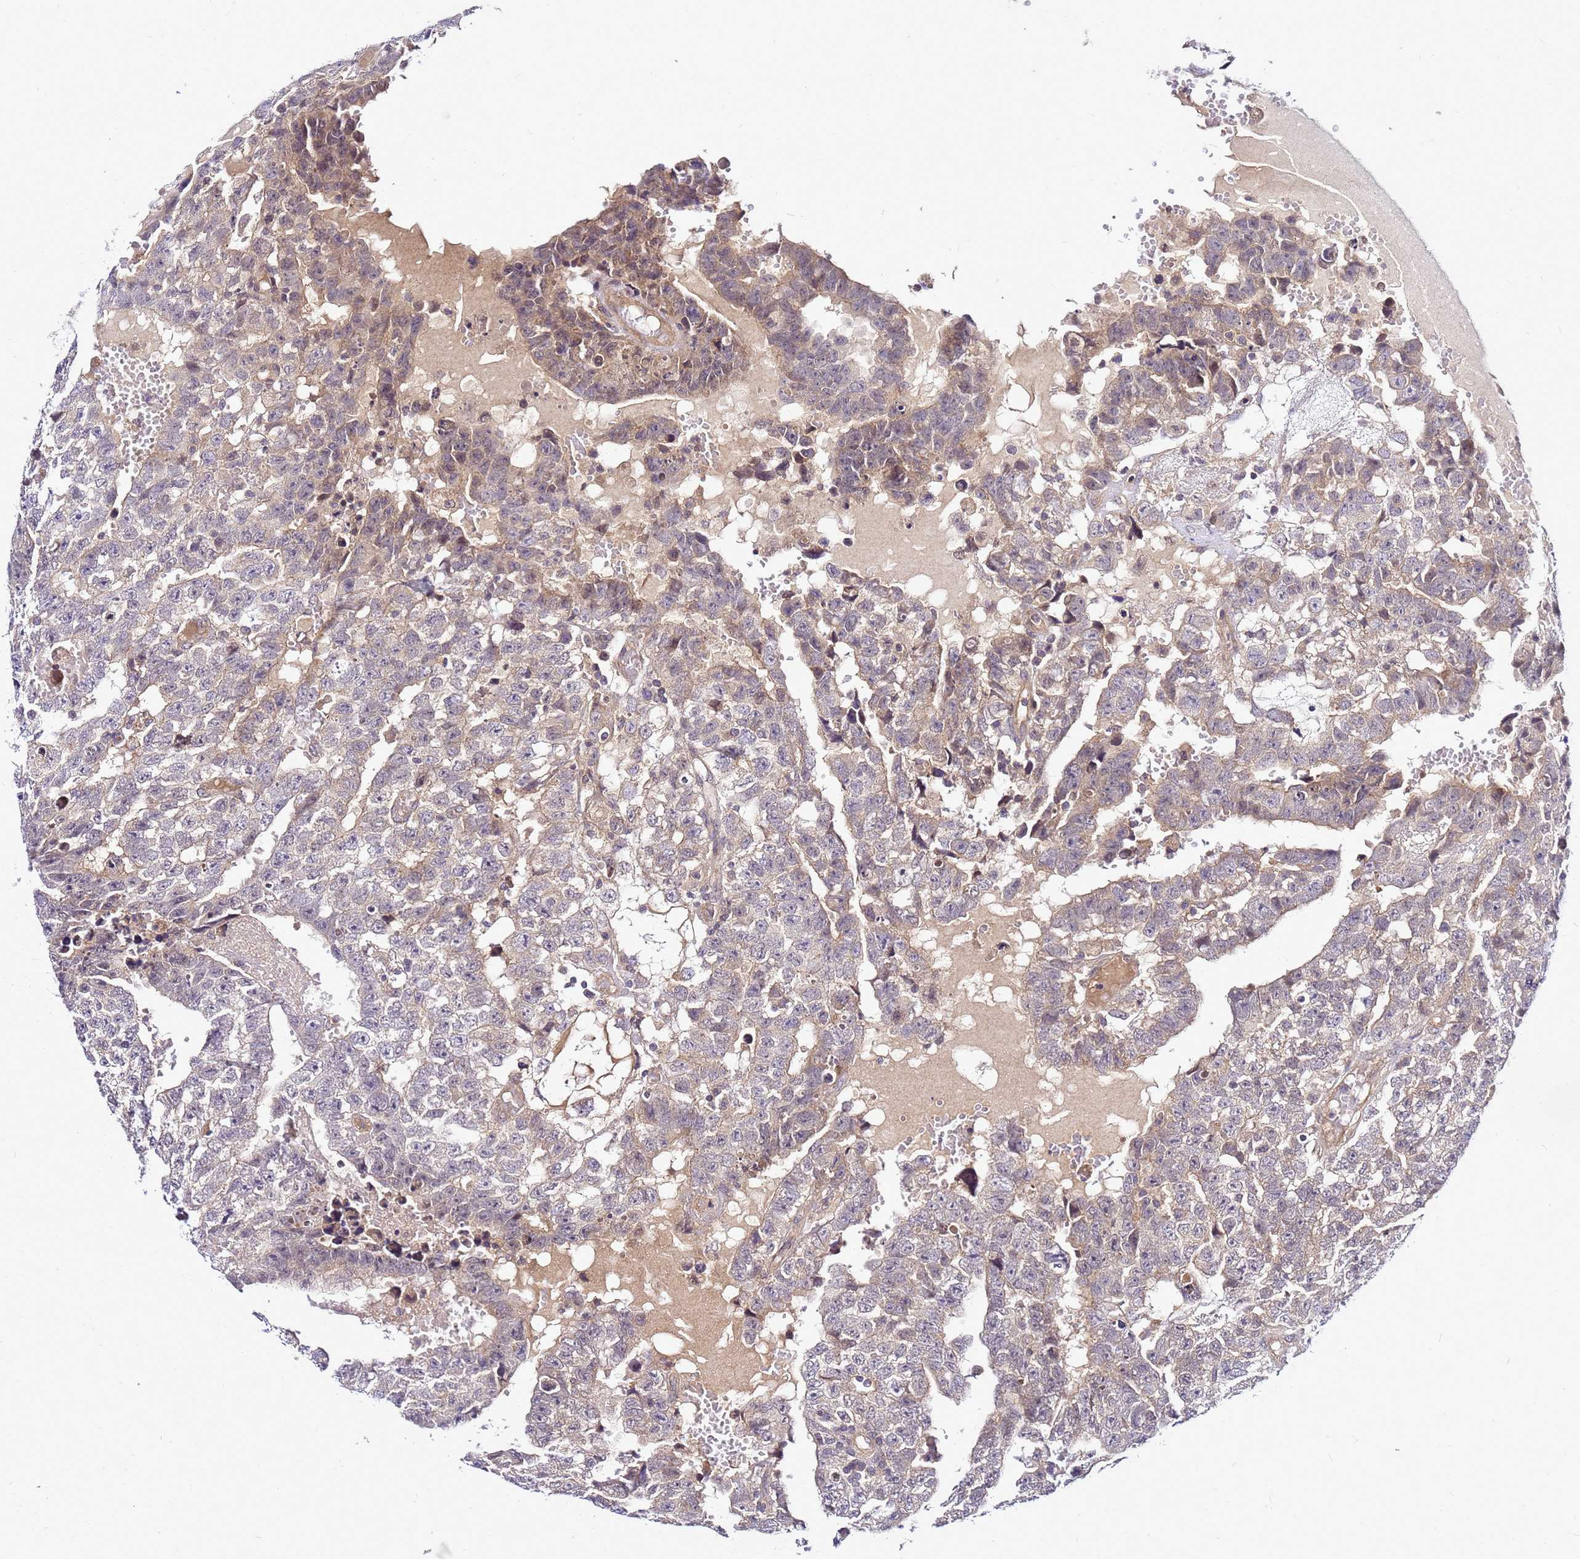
{"staining": {"intensity": "weak", "quantity": "25%-75%", "location": "cytoplasmic/membranous"}, "tissue": "testis cancer", "cell_type": "Tumor cells", "image_type": "cancer", "snomed": [{"axis": "morphology", "description": "Carcinoma, Embryonal, NOS"}, {"axis": "topography", "description": "Testis"}], "caption": "Embryonal carcinoma (testis) was stained to show a protein in brown. There is low levels of weak cytoplasmic/membranous staining in approximately 25%-75% of tumor cells.", "gene": "SAT1", "patient": {"sex": "male", "age": 25}}